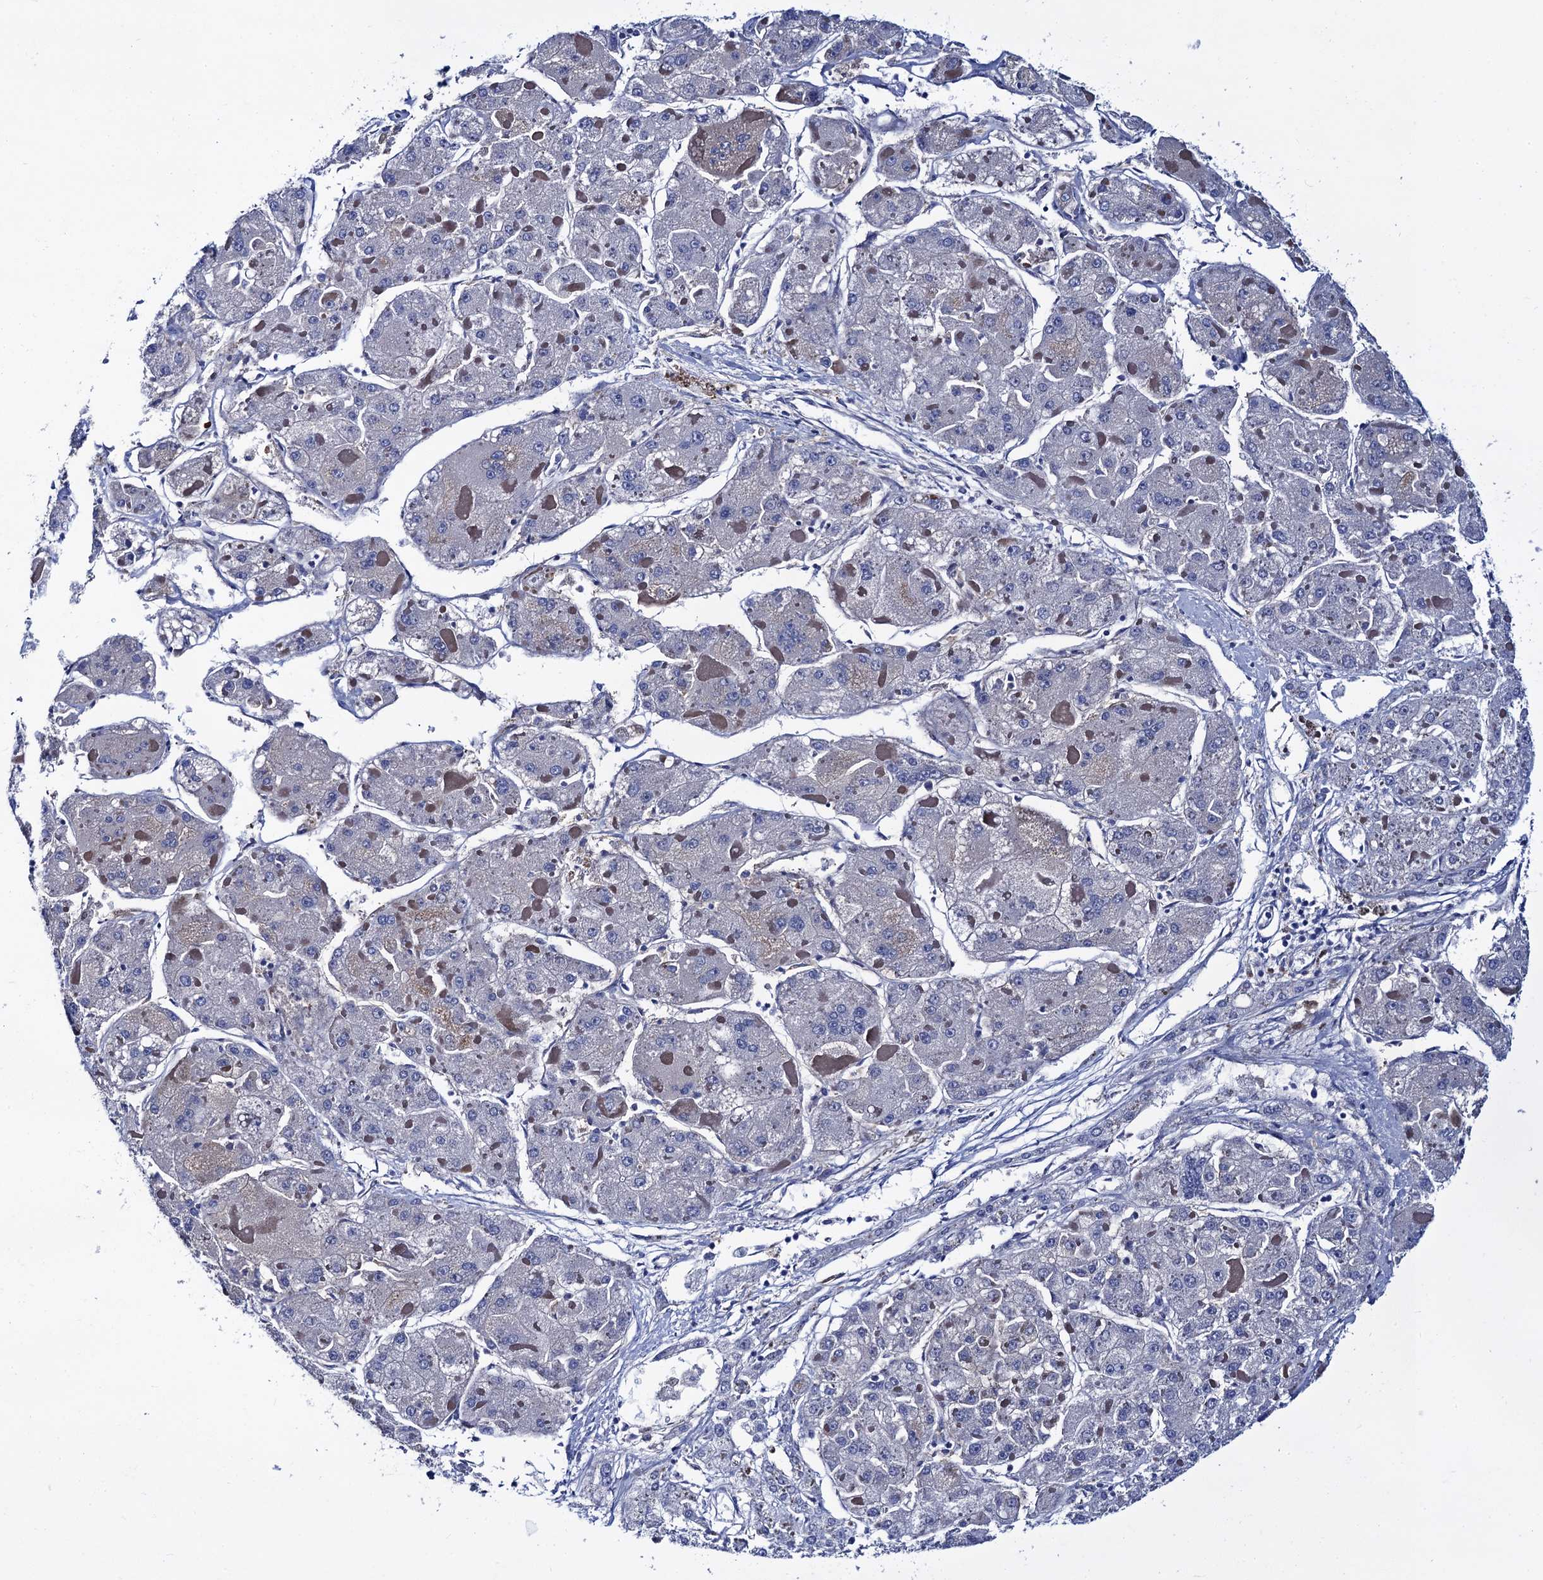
{"staining": {"intensity": "negative", "quantity": "none", "location": "none"}, "tissue": "liver cancer", "cell_type": "Tumor cells", "image_type": "cancer", "snomed": [{"axis": "morphology", "description": "Carcinoma, Hepatocellular, NOS"}, {"axis": "topography", "description": "Liver"}], "caption": "There is no significant expression in tumor cells of hepatocellular carcinoma (liver). (DAB (3,3'-diaminobenzidine) immunohistochemistry with hematoxylin counter stain).", "gene": "ZDHHC18", "patient": {"sex": "female", "age": 73}}